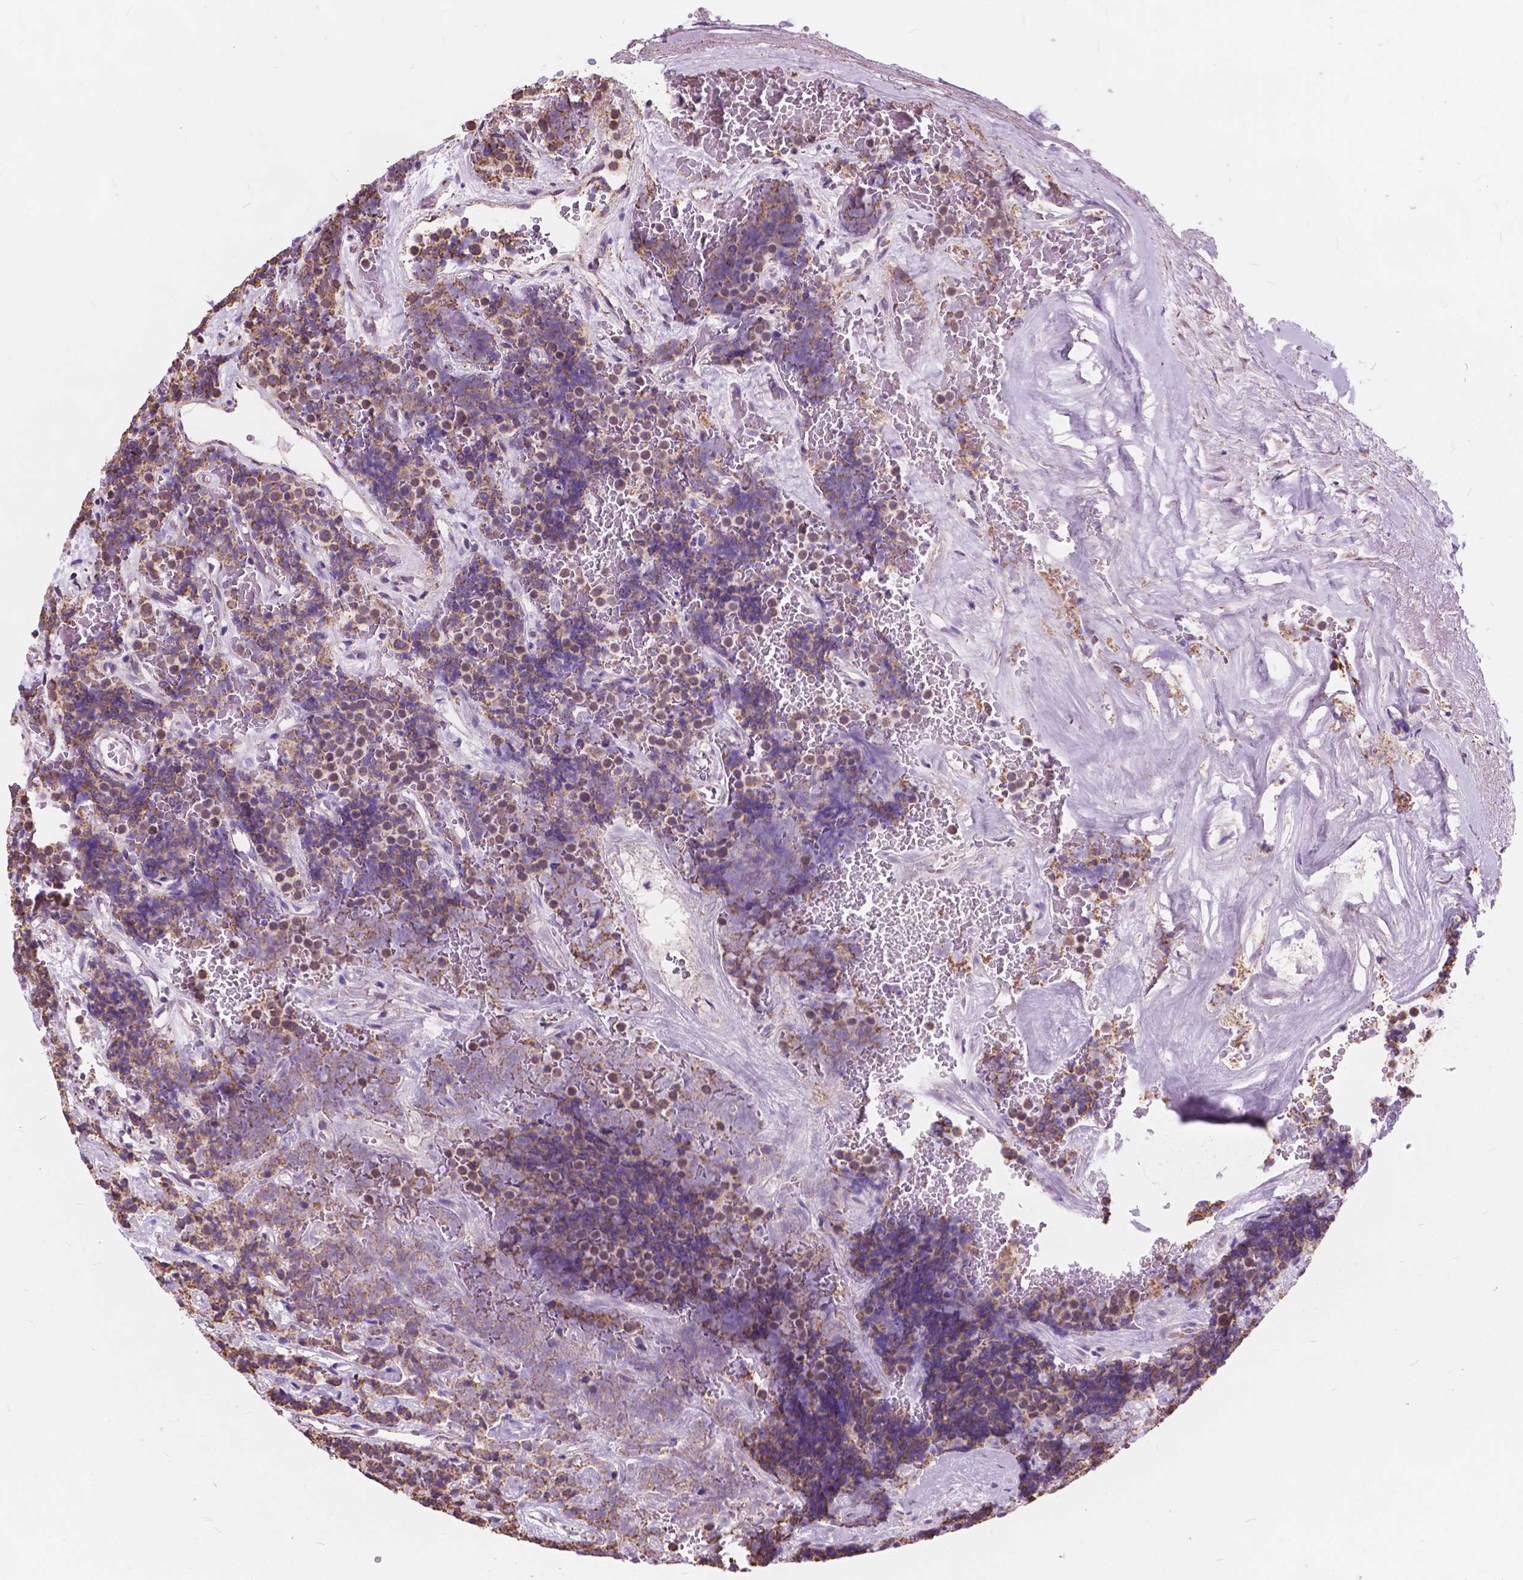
{"staining": {"intensity": "moderate", "quantity": ">75%", "location": "cytoplasmic/membranous"}, "tissue": "carcinoid", "cell_type": "Tumor cells", "image_type": "cancer", "snomed": [{"axis": "morphology", "description": "Carcinoid, malignant, NOS"}, {"axis": "topography", "description": "Pancreas"}], "caption": "Malignant carcinoid stained with a brown dye exhibits moderate cytoplasmic/membranous positive staining in approximately >75% of tumor cells.", "gene": "SCOC", "patient": {"sex": "male", "age": 36}}